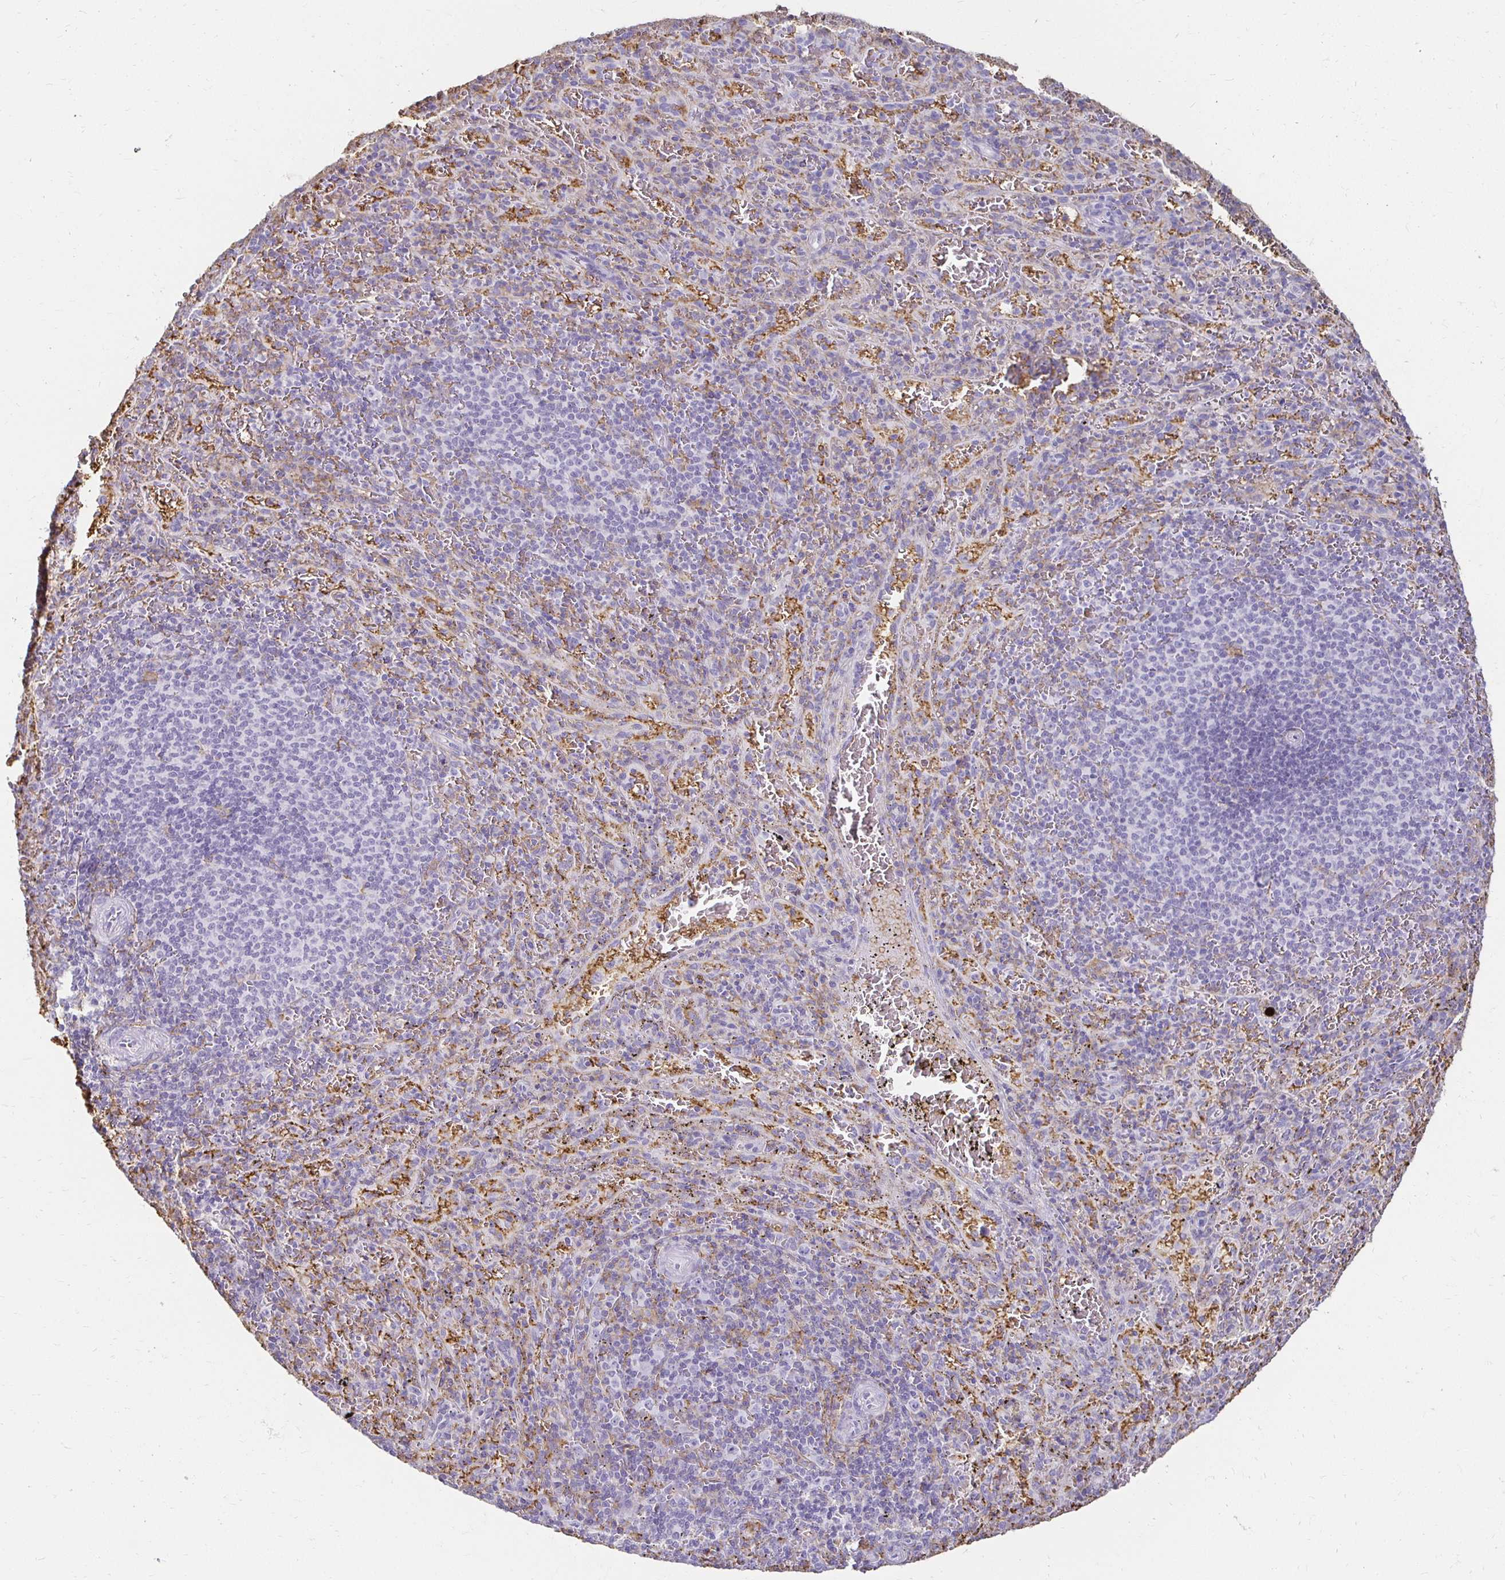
{"staining": {"intensity": "negative", "quantity": "none", "location": "none"}, "tissue": "spleen", "cell_type": "Cells in red pulp", "image_type": "normal", "snomed": [{"axis": "morphology", "description": "Normal tissue, NOS"}, {"axis": "topography", "description": "Spleen"}], "caption": "Histopathology image shows no significant protein staining in cells in red pulp of normal spleen. (IHC, brightfield microscopy, high magnification).", "gene": "TAS1R3", "patient": {"sex": "male", "age": 57}}